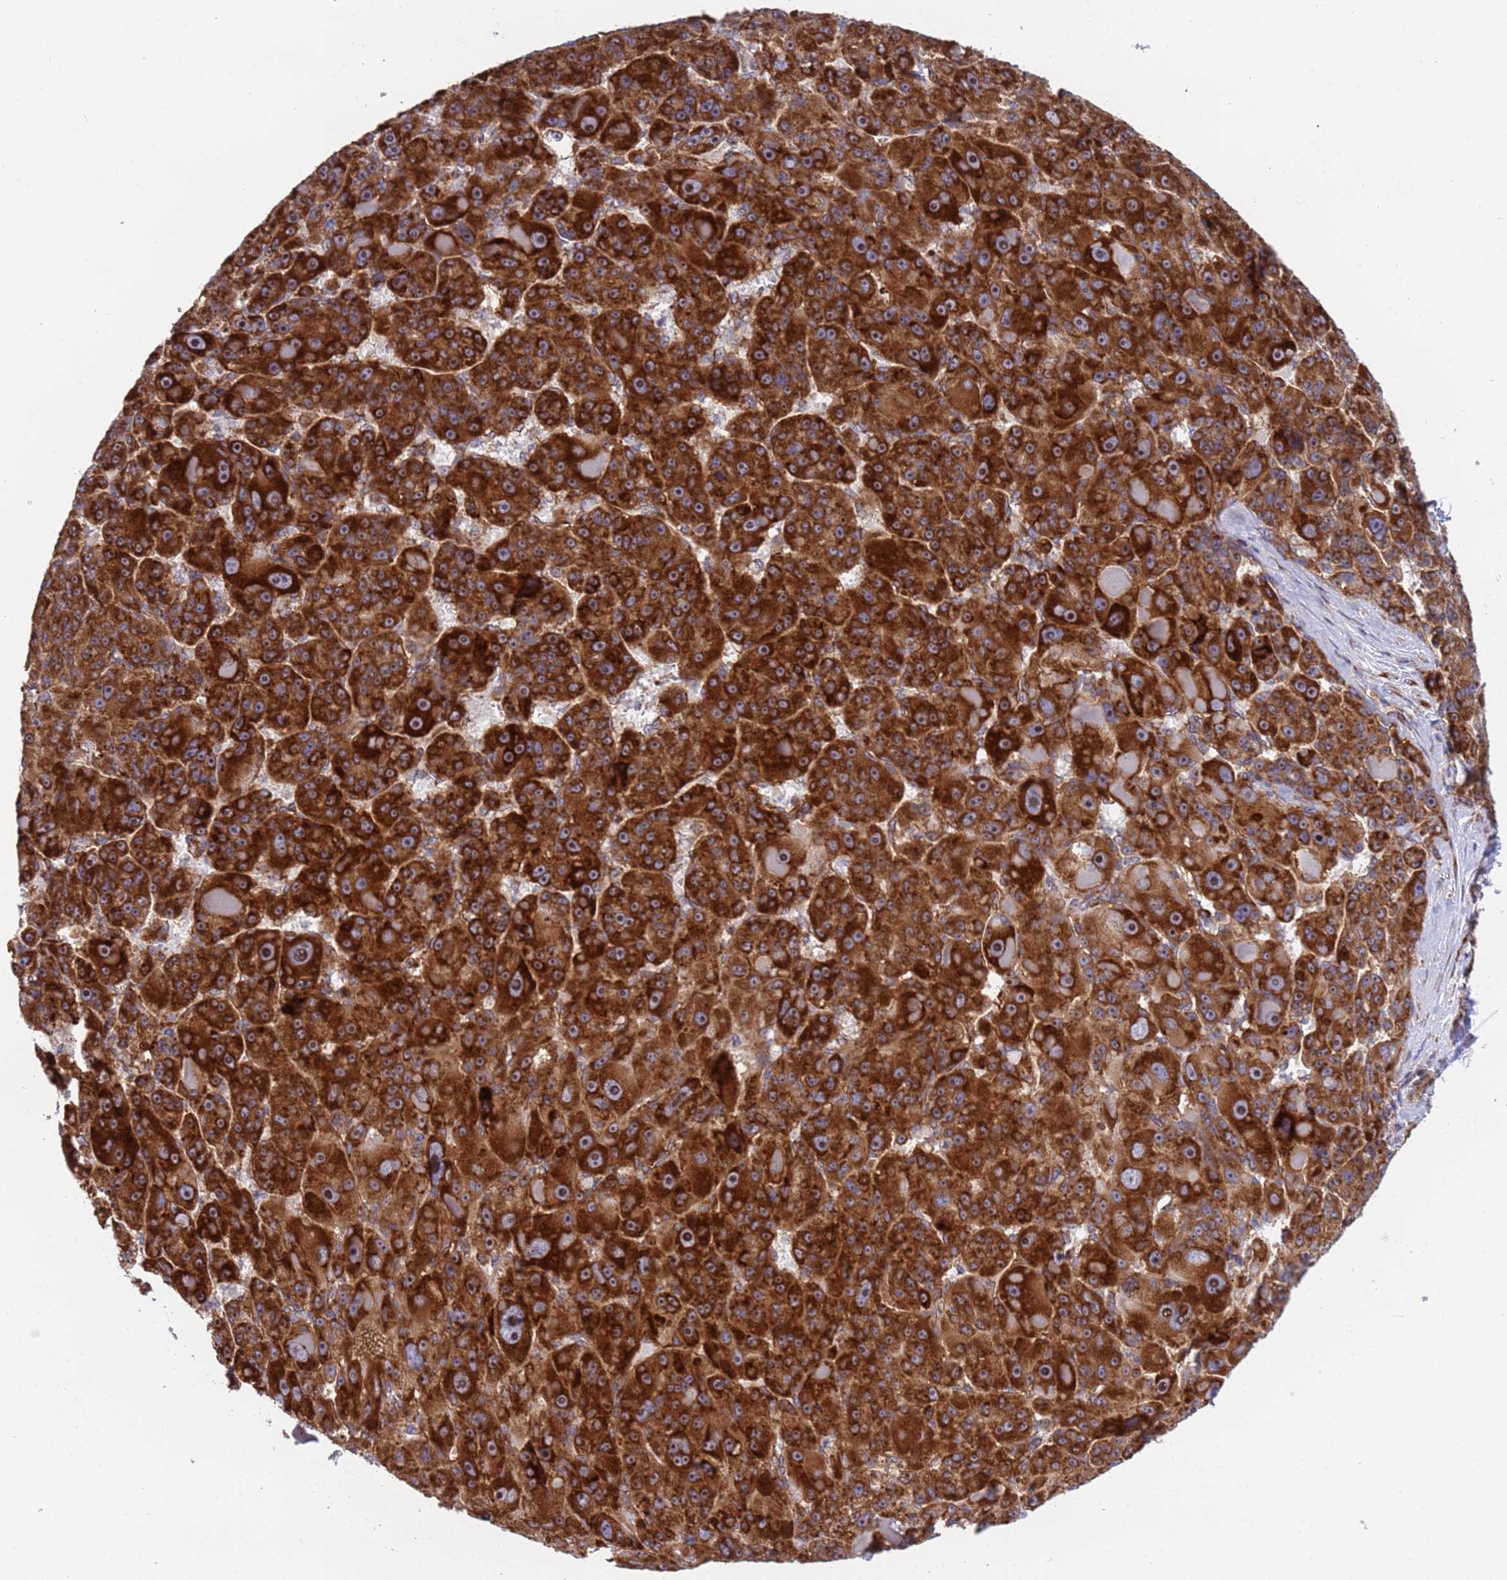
{"staining": {"intensity": "strong", "quantity": ">75%", "location": "cytoplasmic/membranous,nuclear"}, "tissue": "liver cancer", "cell_type": "Tumor cells", "image_type": "cancer", "snomed": [{"axis": "morphology", "description": "Carcinoma, Hepatocellular, NOS"}, {"axis": "topography", "description": "Liver"}], "caption": "Protein expression analysis of hepatocellular carcinoma (liver) displays strong cytoplasmic/membranous and nuclear expression in approximately >75% of tumor cells. (Stains: DAB in brown, nuclei in blue, Microscopy: brightfield microscopy at high magnification).", "gene": "RPL36", "patient": {"sex": "male", "age": 76}}